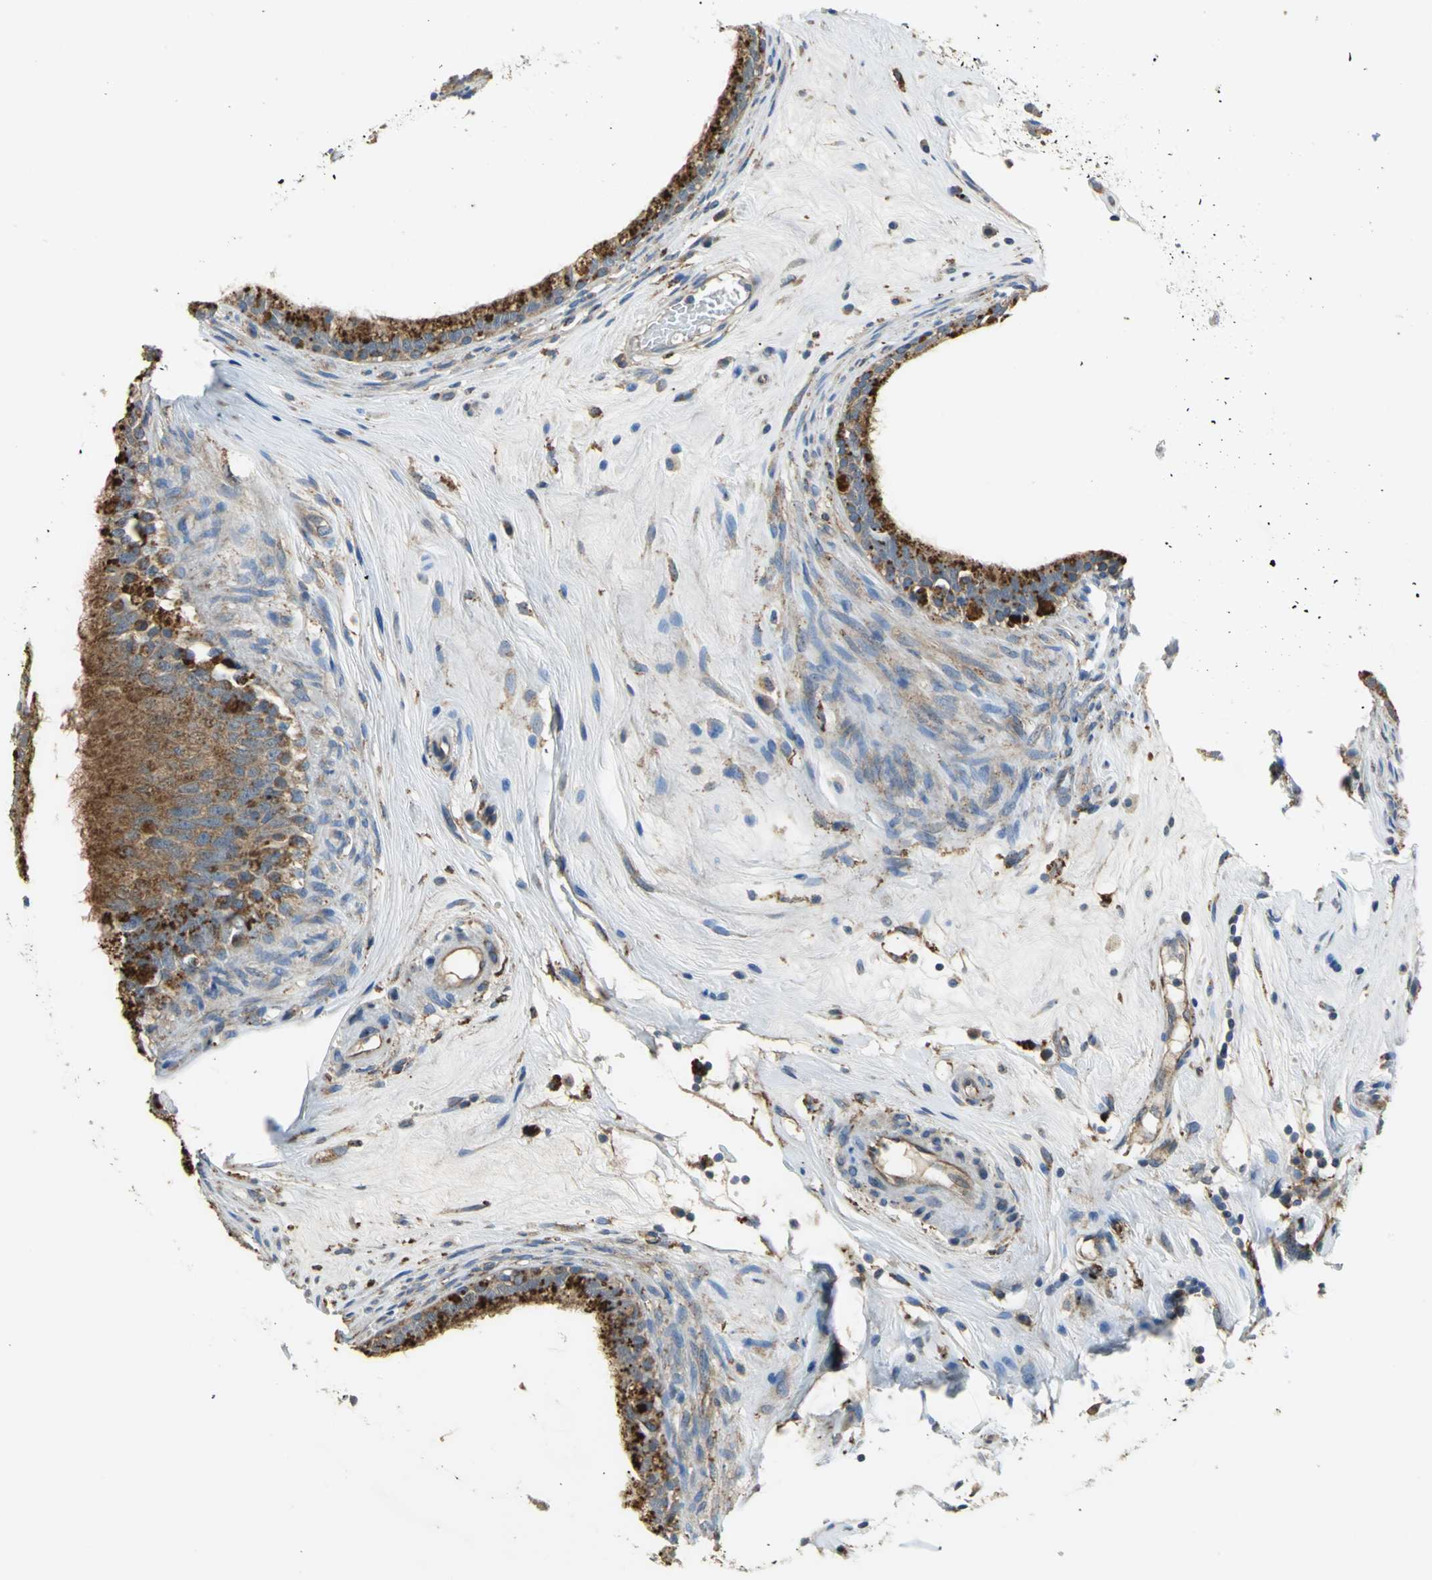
{"staining": {"intensity": "strong", "quantity": "25%-75%", "location": "cytoplasmic/membranous"}, "tissue": "epididymis", "cell_type": "Glandular cells", "image_type": "normal", "snomed": [{"axis": "morphology", "description": "Normal tissue, NOS"}, {"axis": "morphology", "description": "Inflammation, NOS"}, {"axis": "topography", "description": "Epididymis"}], "caption": "IHC histopathology image of unremarkable epididymis: human epididymis stained using immunohistochemistry (IHC) displays high levels of strong protein expression localized specifically in the cytoplasmic/membranous of glandular cells, appearing as a cytoplasmic/membranous brown color.", "gene": "DIAPH2", "patient": {"sex": "male", "age": 84}}